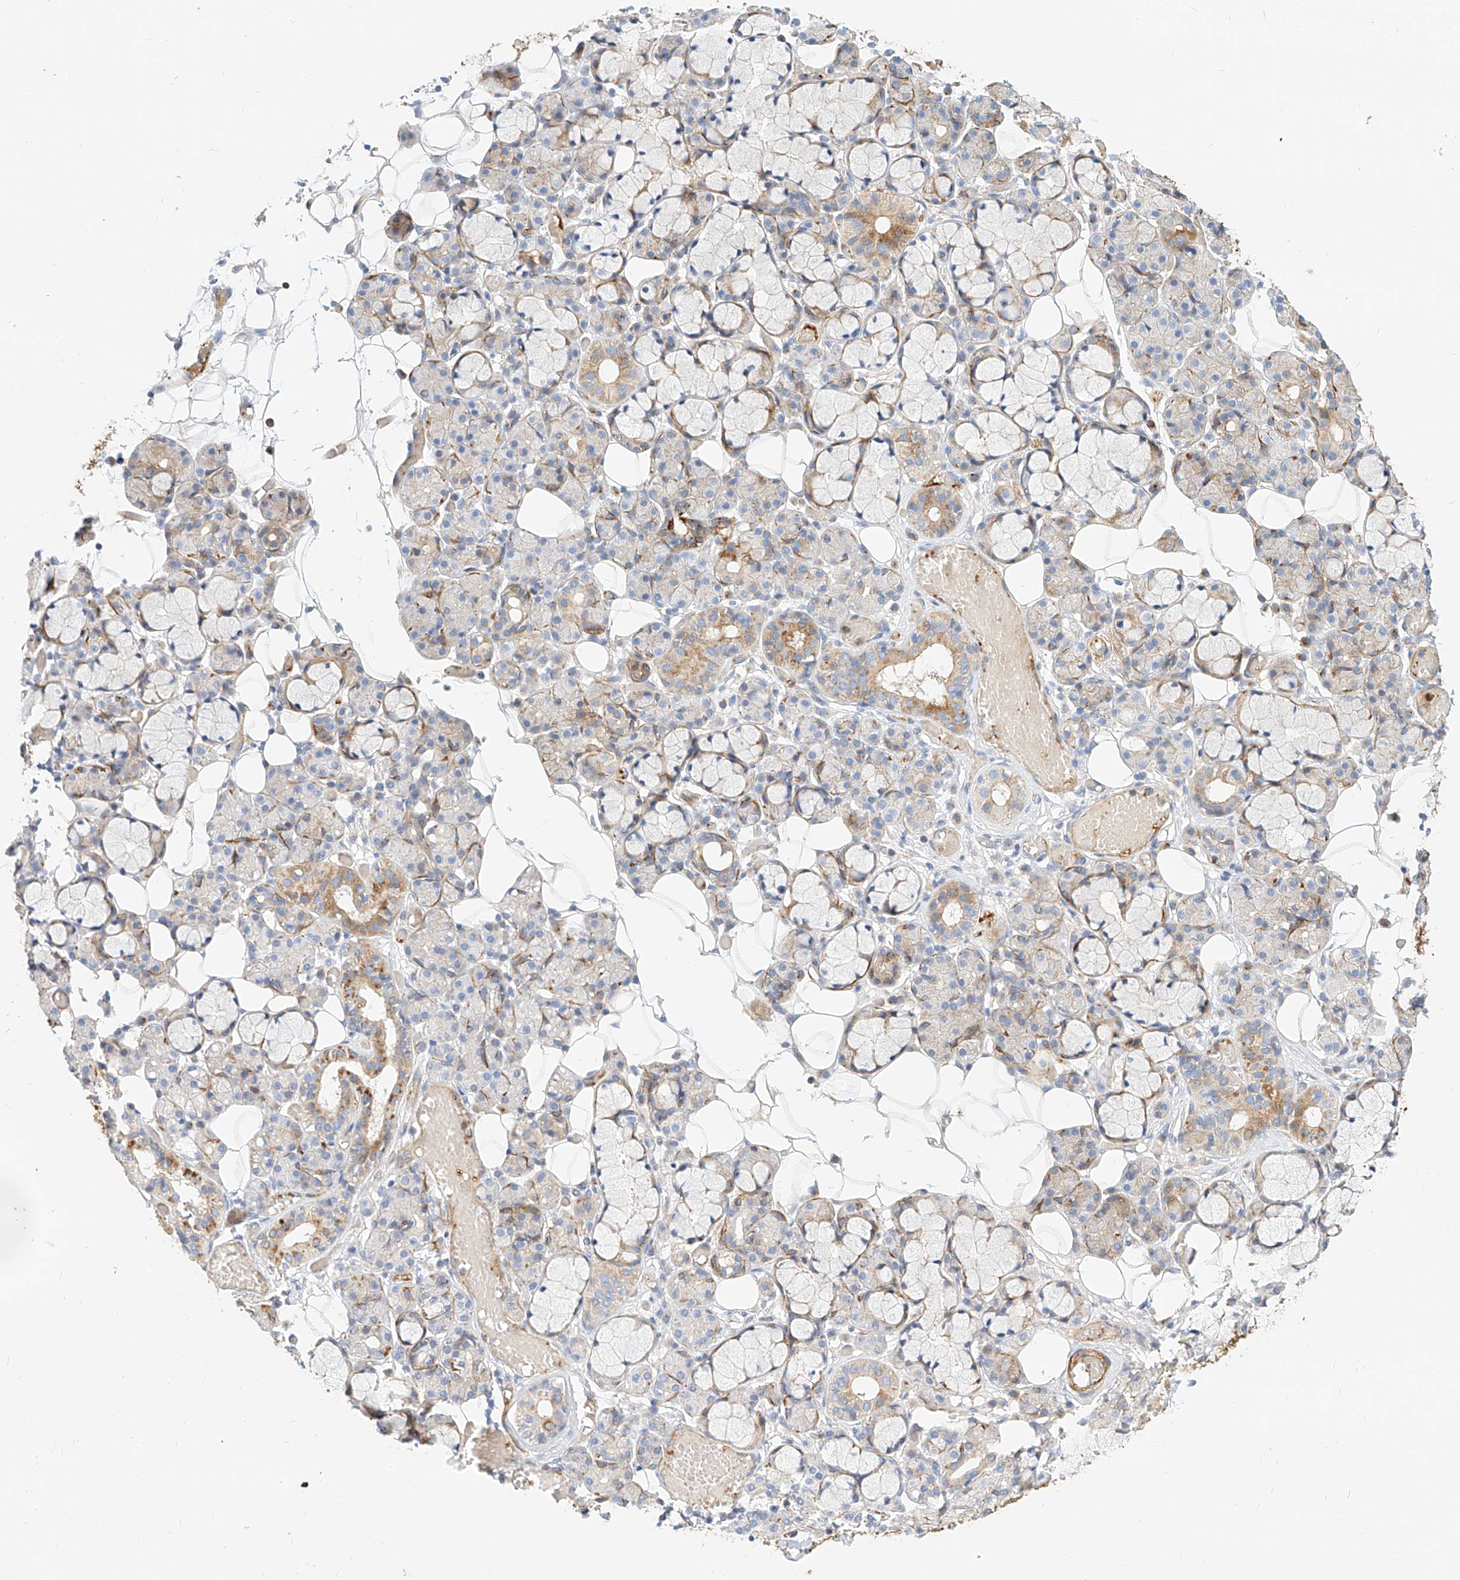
{"staining": {"intensity": "moderate", "quantity": "<25%", "location": "cytoplasmic/membranous"}, "tissue": "salivary gland", "cell_type": "Glandular cells", "image_type": "normal", "snomed": [{"axis": "morphology", "description": "Normal tissue, NOS"}, {"axis": "topography", "description": "Salivary gland"}], "caption": "Protein staining of unremarkable salivary gland exhibits moderate cytoplasmic/membranous positivity in approximately <25% of glandular cells.", "gene": "KCNH5", "patient": {"sex": "male", "age": 63}}